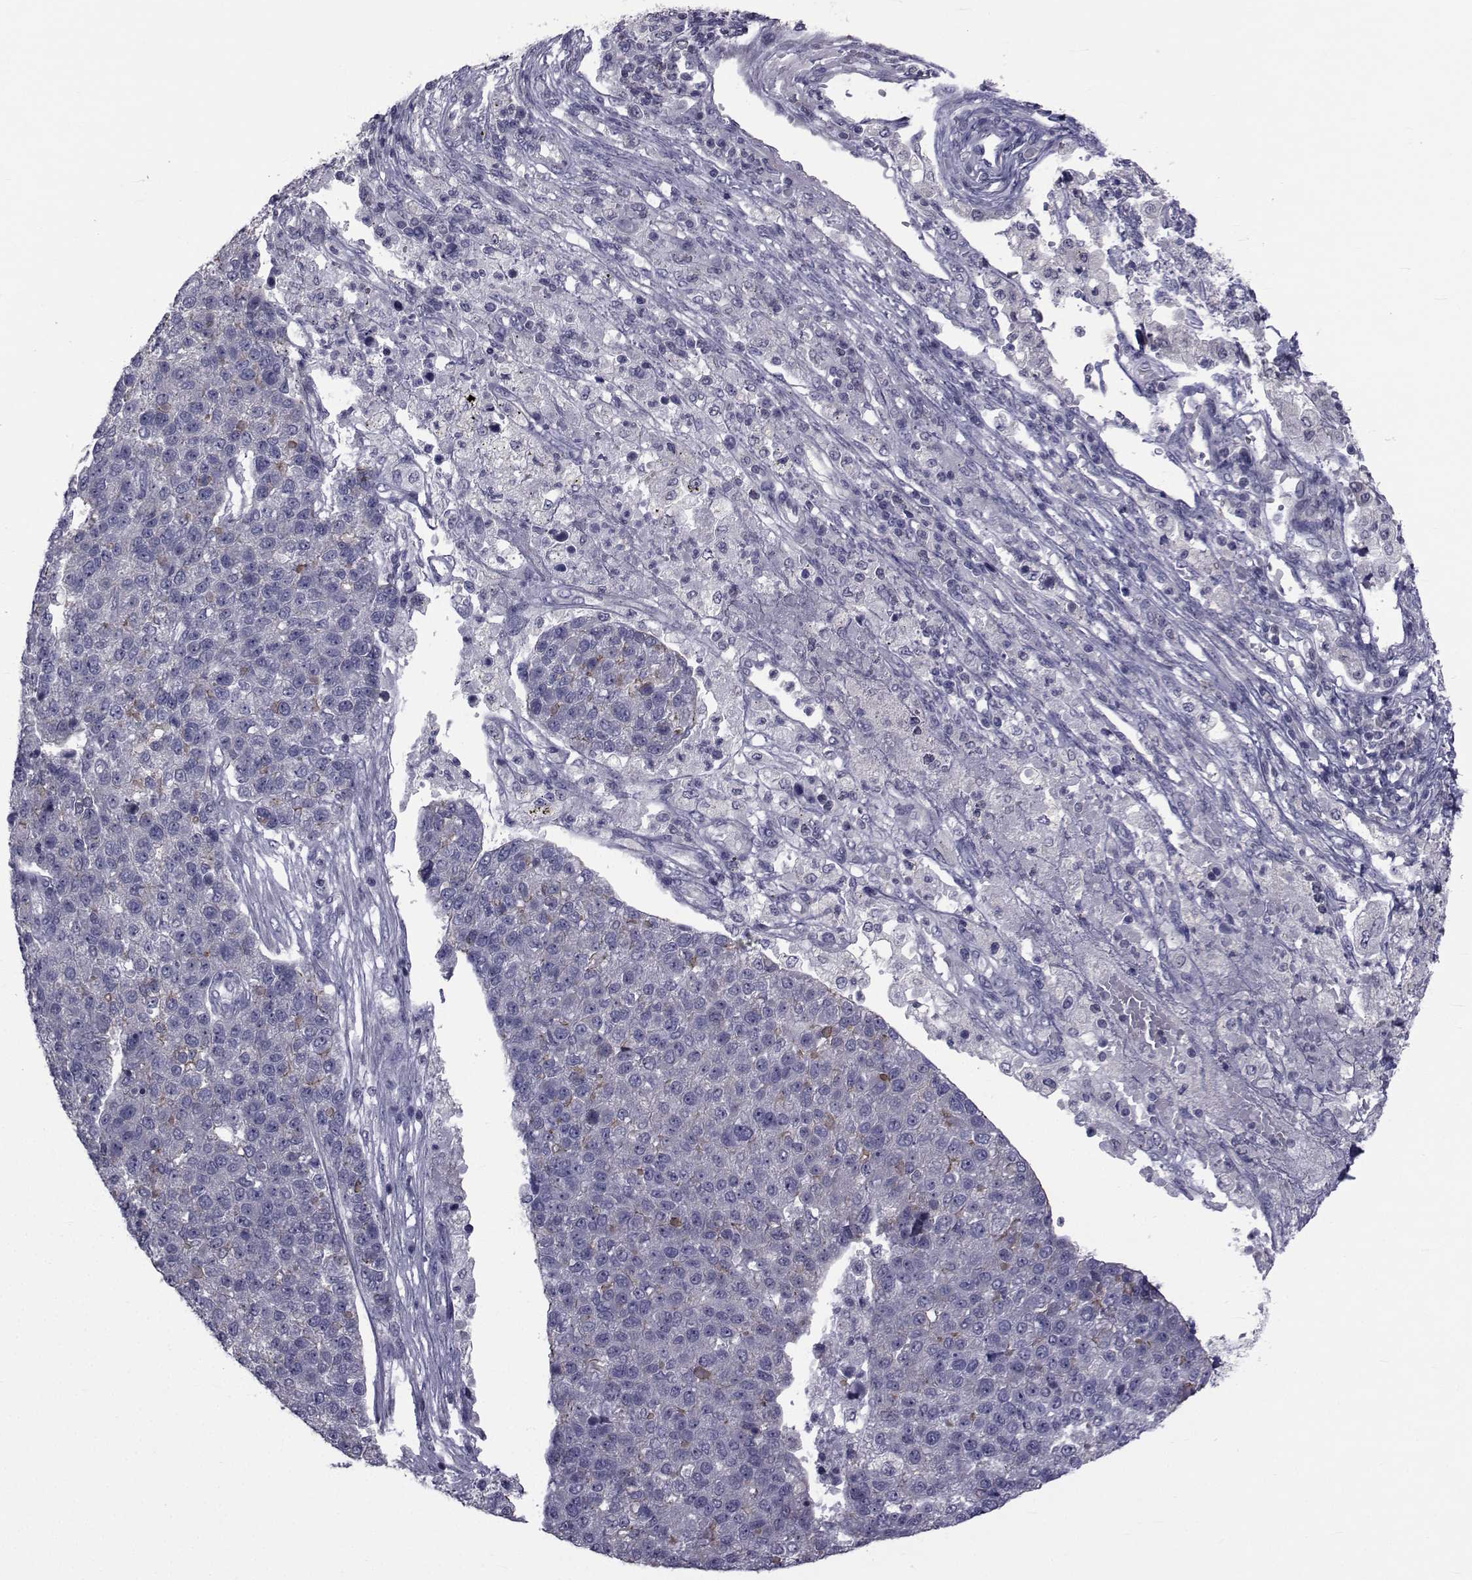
{"staining": {"intensity": "moderate", "quantity": "<25%", "location": "cytoplasmic/membranous"}, "tissue": "pancreatic cancer", "cell_type": "Tumor cells", "image_type": "cancer", "snomed": [{"axis": "morphology", "description": "Adenocarcinoma, NOS"}, {"axis": "topography", "description": "Pancreas"}], "caption": "Immunohistochemical staining of human adenocarcinoma (pancreatic) reveals low levels of moderate cytoplasmic/membranous protein expression in approximately <25% of tumor cells. (IHC, brightfield microscopy, high magnification).", "gene": "SLC30A10", "patient": {"sex": "female", "age": 61}}